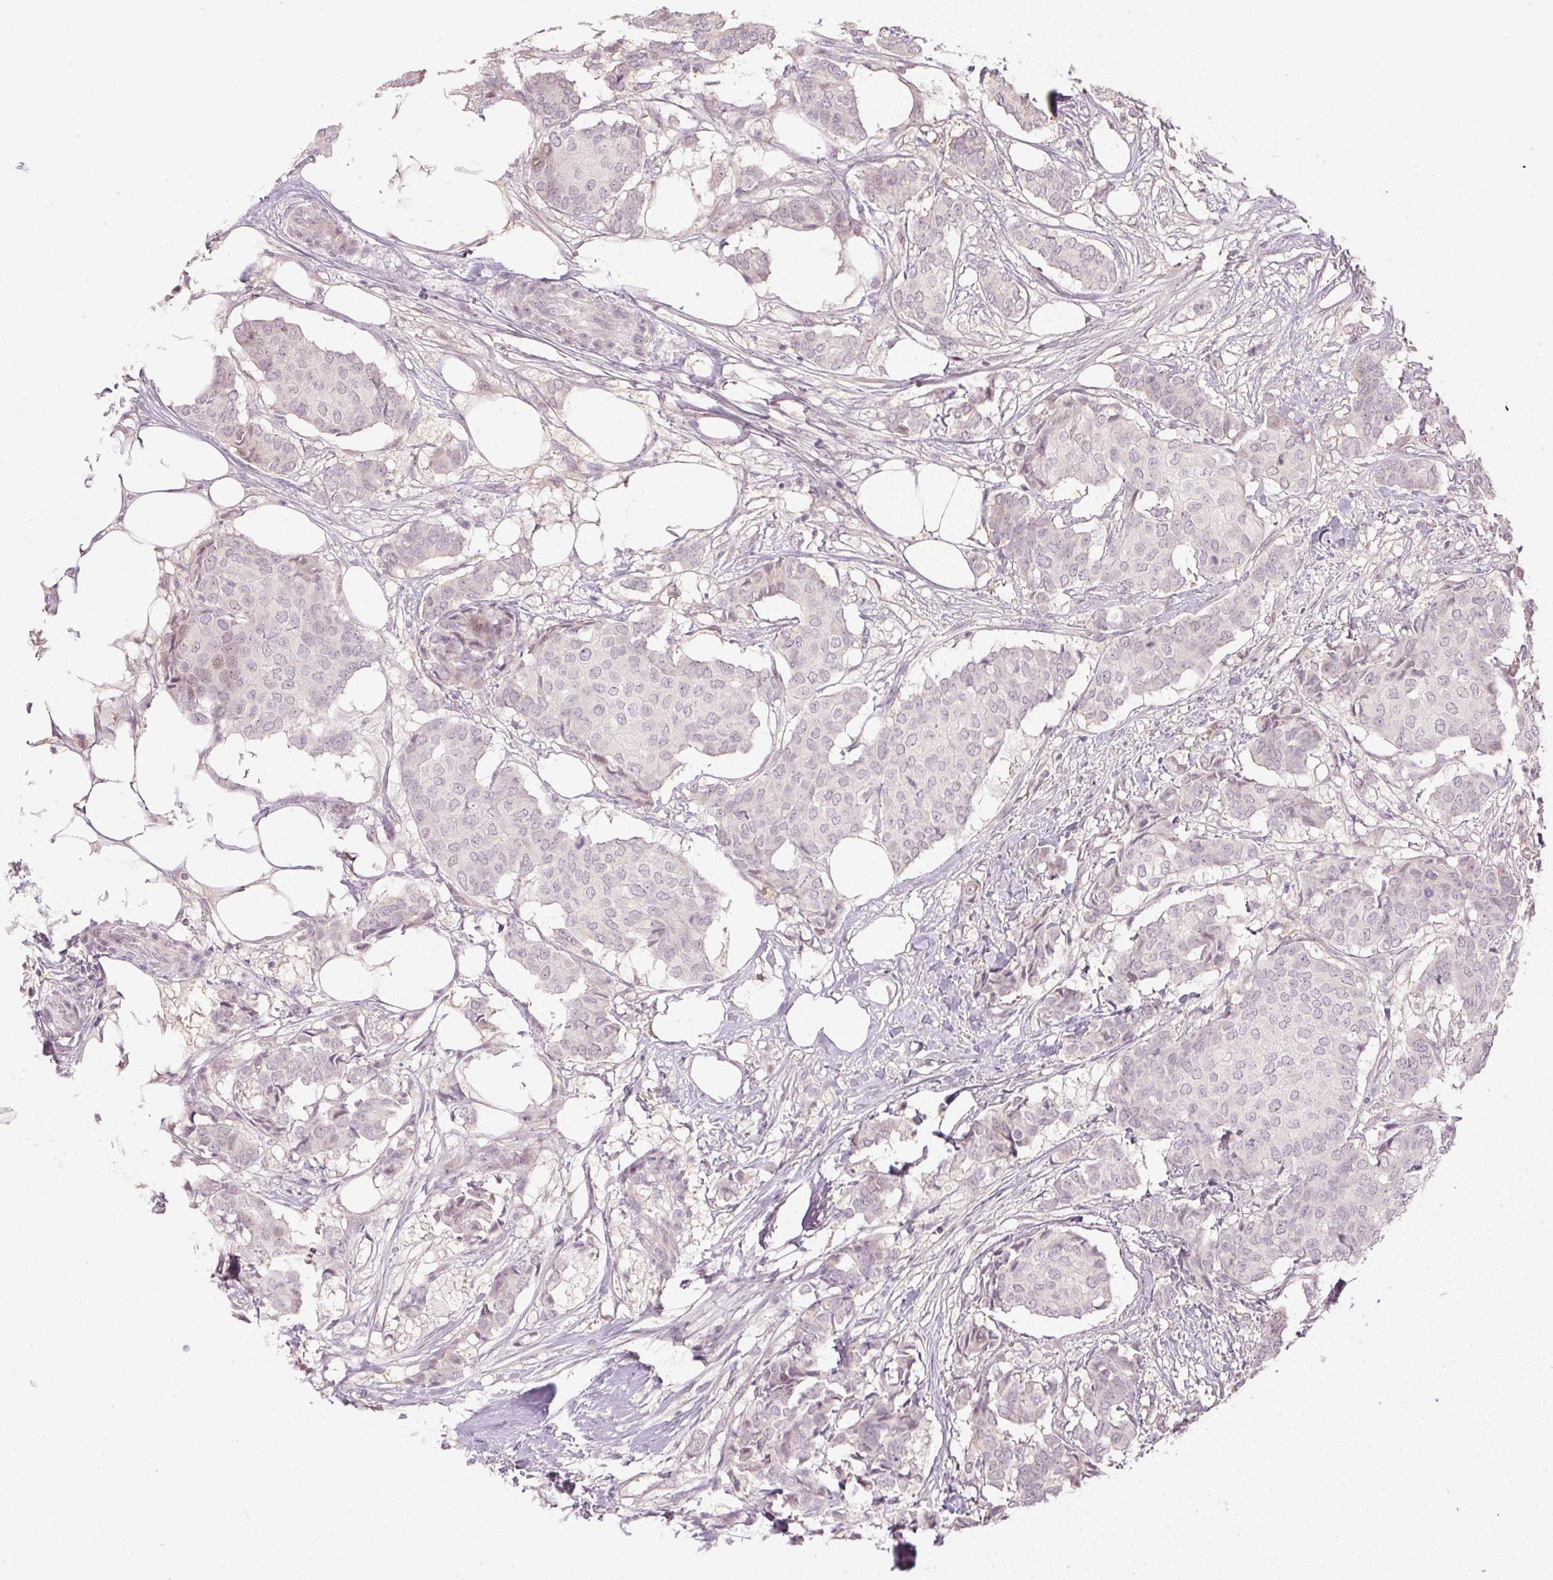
{"staining": {"intensity": "weak", "quantity": "<25%", "location": "nuclear"}, "tissue": "breast cancer", "cell_type": "Tumor cells", "image_type": "cancer", "snomed": [{"axis": "morphology", "description": "Duct carcinoma"}, {"axis": "topography", "description": "Breast"}], "caption": "Immunohistochemical staining of breast infiltrating ductal carcinoma reveals no significant expression in tumor cells.", "gene": "AAR2", "patient": {"sex": "female", "age": 75}}